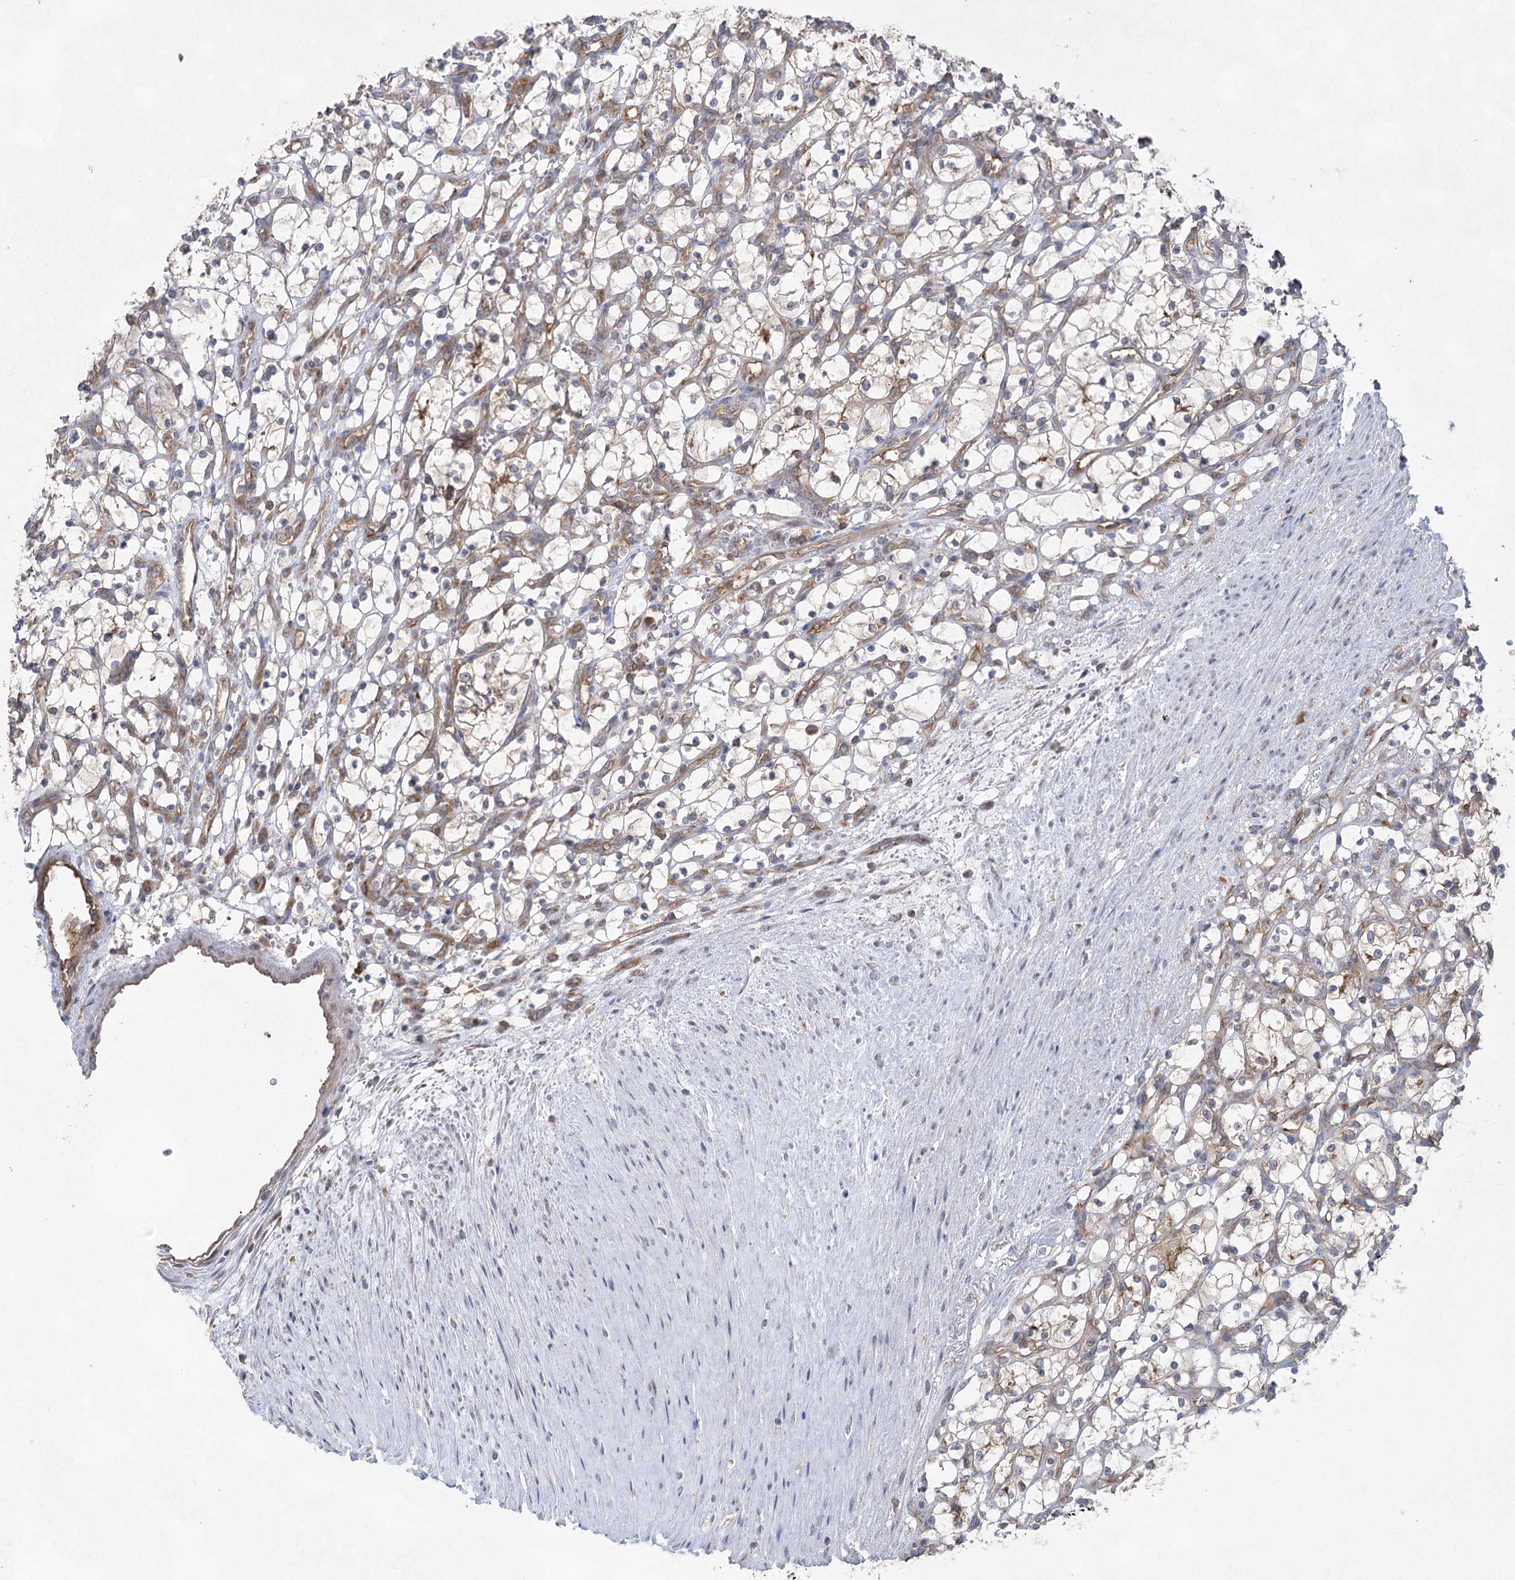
{"staining": {"intensity": "negative", "quantity": "none", "location": "none"}, "tissue": "renal cancer", "cell_type": "Tumor cells", "image_type": "cancer", "snomed": [{"axis": "morphology", "description": "Adenocarcinoma, NOS"}, {"axis": "topography", "description": "Kidney"}], "caption": "This is an immunohistochemistry (IHC) image of renal cancer (adenocarcinoma). There is no staining in tumor cells.", "gene": "EIF3A", "patient": {"sex": "female", "age": 69}}